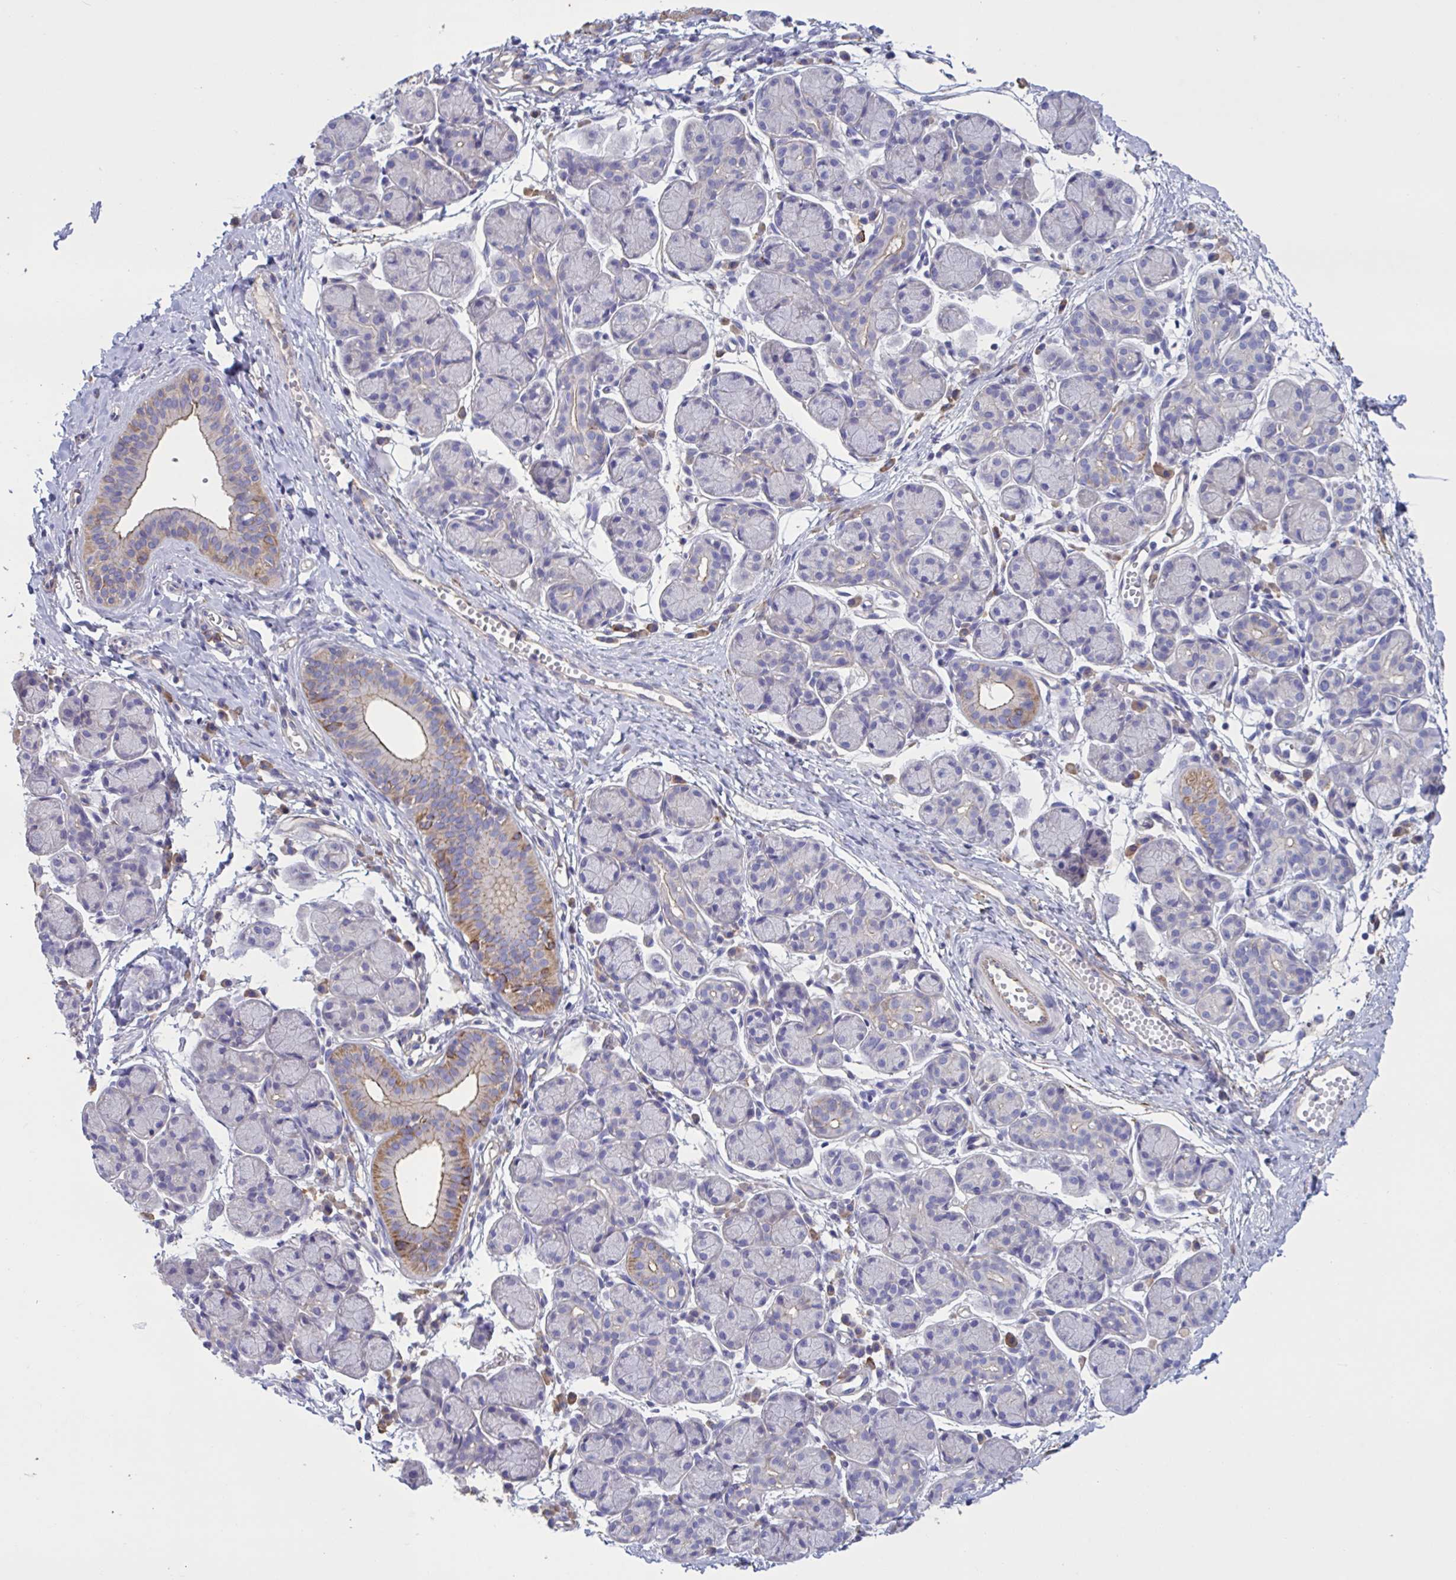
{"staining": {"intensity": "moderate", "quantity": "<25%", "location": "cytoplasmic/membranous"}, "tissue": "salivary gland", "cell_type": "Glandular cells", "image_type": "normal", "snomed": [{"axis": "morphology", "description": "Normal tissue, NOS"}, {"axis": "morphology", "description": "Inflammation, NOS"}, {"axis": "topography", "description": "Lymph node"}, {"axis": "topography", "description": "Salivary gland"}], "caption": "Immunohistochemical staining of unremarkable human salivary gland displays low levels of moderate cytoplasmic/membranous staining in about <25% of glandular cells. The staining was performed using DAB (3,3'-diaminobenzidine) to visualize the protein expression in brown, while the nuclei were stained in blue with hematoxylin (Magnification: 20x).", "gene": "SLC66A1", "patient": {"sex": "male", "age": 3}}